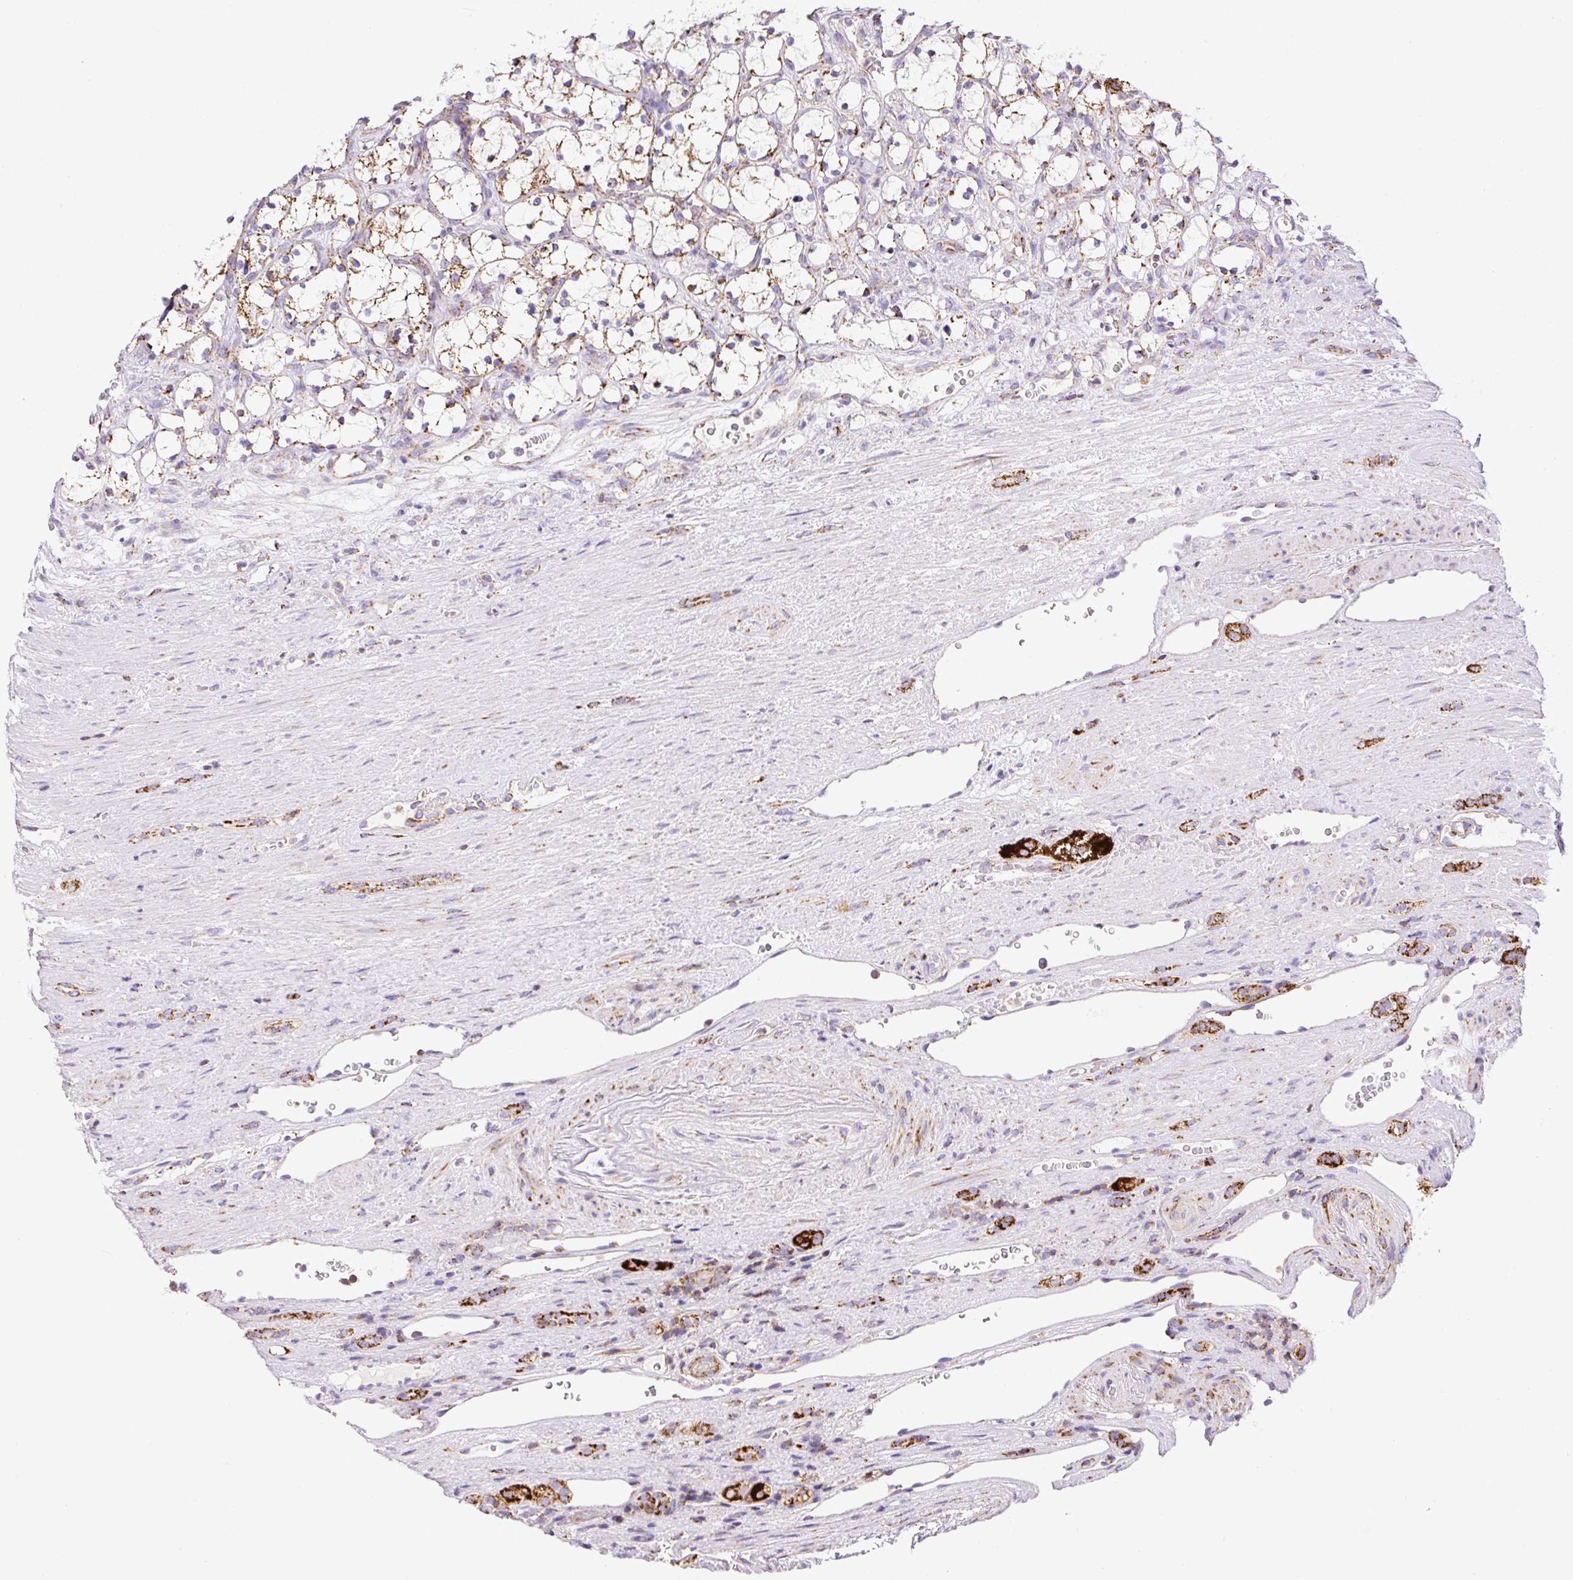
{"staining": {"intensity": "moderate", "quantity": "25%-75%", "location": "cytoplasmic/membranous"}, "tissue": "renal cancer", "cell_type": "Tumor cells", "image_type": "cancer", "snomed": [{"axis": "morphology", "description": "Adenocarcinoma, NOS"}, {"axis": "topography", "description": "Kidney"}], "caption": "High-power microscopy captured an immunohistochemistry (IHC) micrograph of renal cancer (adenocarcinoma), revealing moderate cytoplasmic/membranous positivity in about 25%-75% of tumor cells. The staining was performed using DAB to visualize the protein expression in brown, while the nuclei were stained in blue with hematoxylin (Magnification: 20x).", "gene": "NF1", "patient": {"sex": "female", "age": 69}}